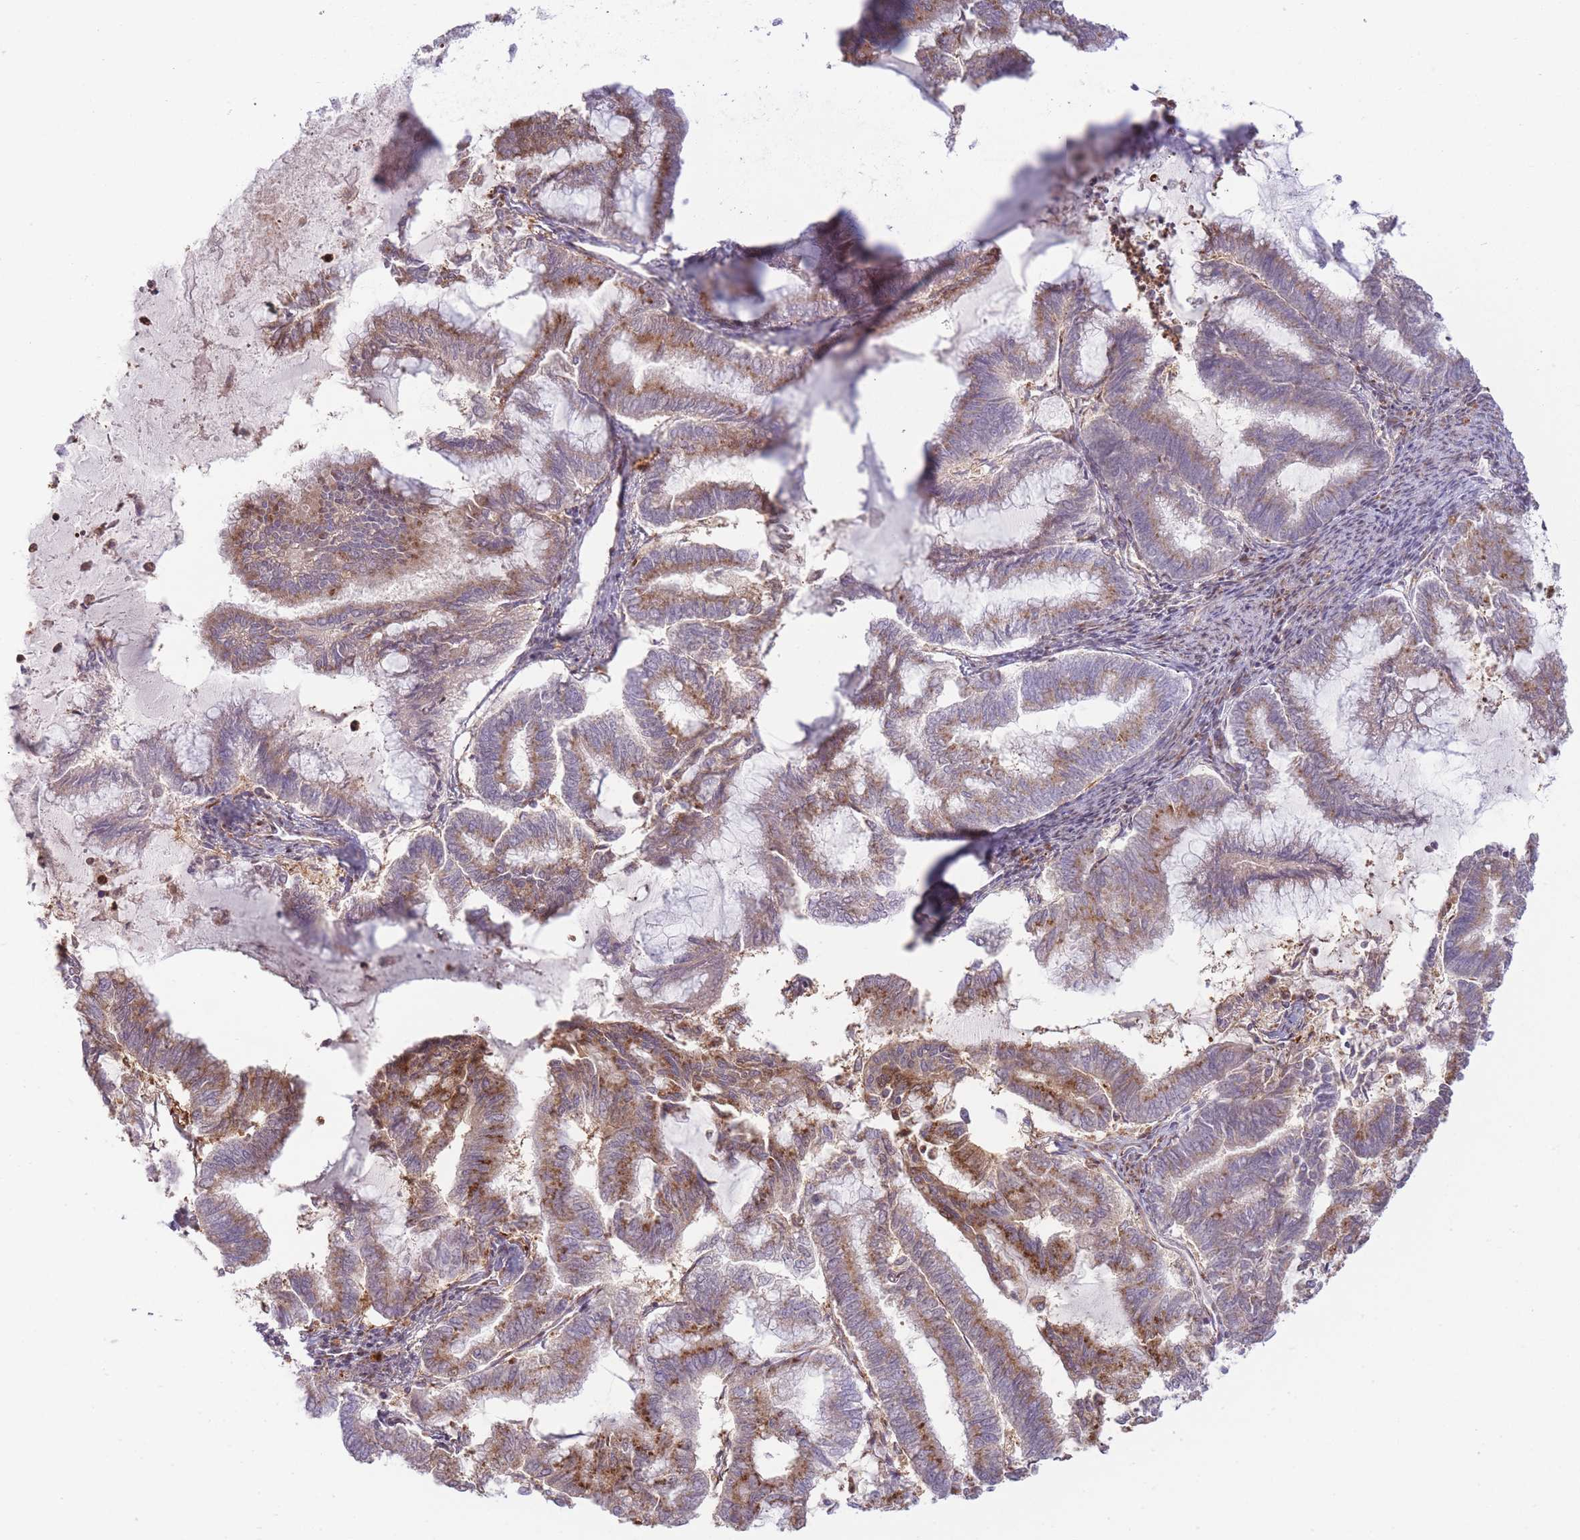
{"staining": {"intensity": "moderate", "quantity": "25%-75%", "location": "cytoplasmic/membranous"}, "tissue": "endometrial cancer", "cell_type": "Tumor cells", "image_type": "cancer", "snomed": [{"axis": "morphology", "description": "Adenocarcinoma, NOS"}, {"axis": "topography", "description": "Endometrium"}], "caption": "High-power microscopy captured an immunohistochemistry (IHC) photomicrograph of endometrial cancer (adenocarcinoma), revealing moderate cytoplasmic/membranous positivity in approximately 25%-75% of tumor cells.", "gene": "PPP3R2", "patient": {"sex": "female", "age": 79}}